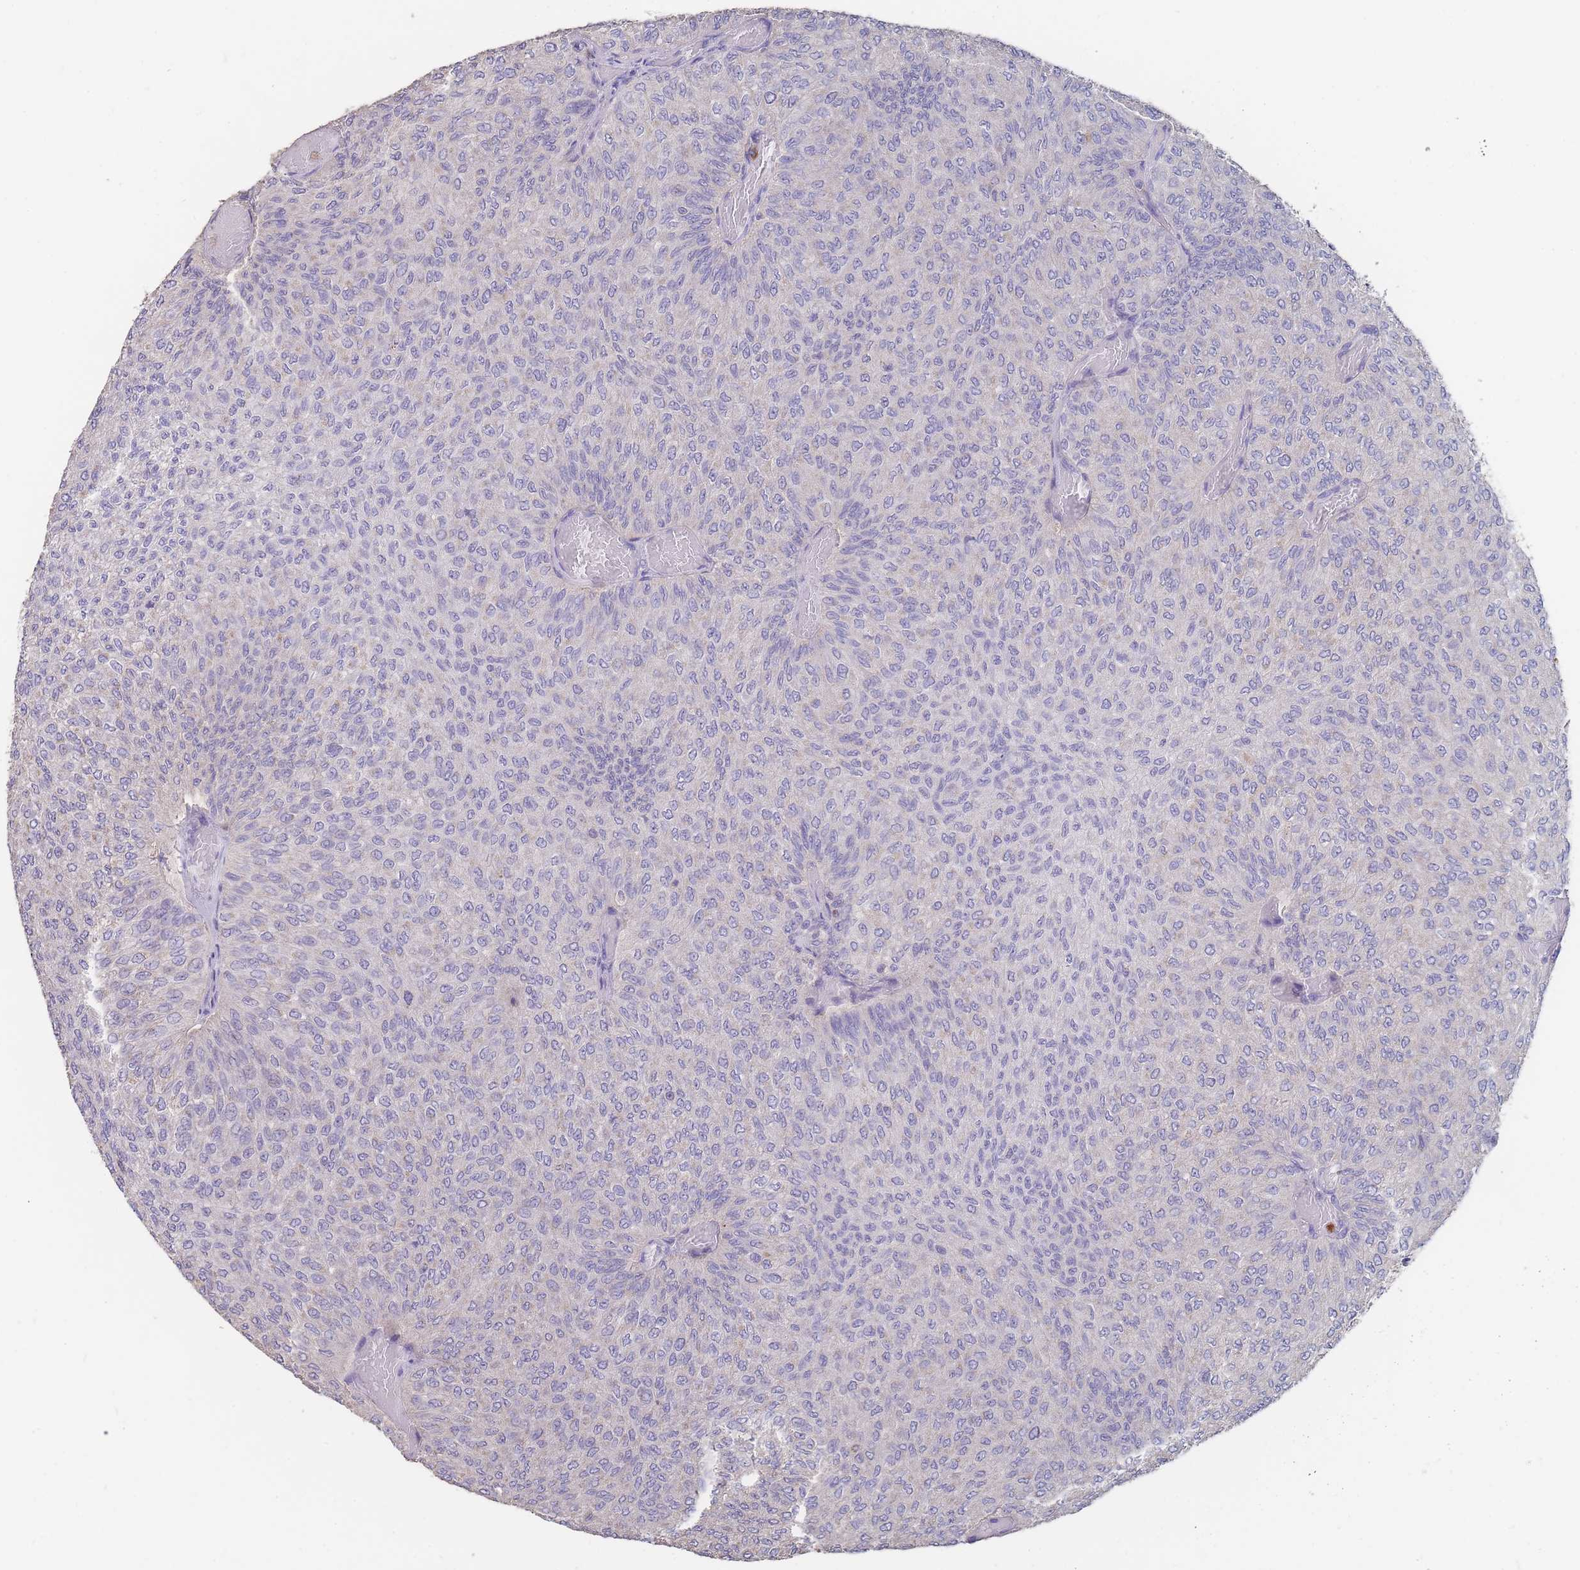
{"staining": {"intensity": "negative", "quantity": "none", "location": "none"}, "tissue": "urothelial cancer", "cell_type": "Tumor cells", "image_type": "cancer", "snomed": [{"axis": "morphology", "description": "Urothelial carcinoma, Low grade"}, {"axis": "topography", "description": "Urinary bladder"}], "caption": "IHC micrograph of urothelial cancer stained for a protein (brown), which shows no staining in tumor cells.", "gene": "CLEC12A", "patient": {"sex": "male", "age": 78}}